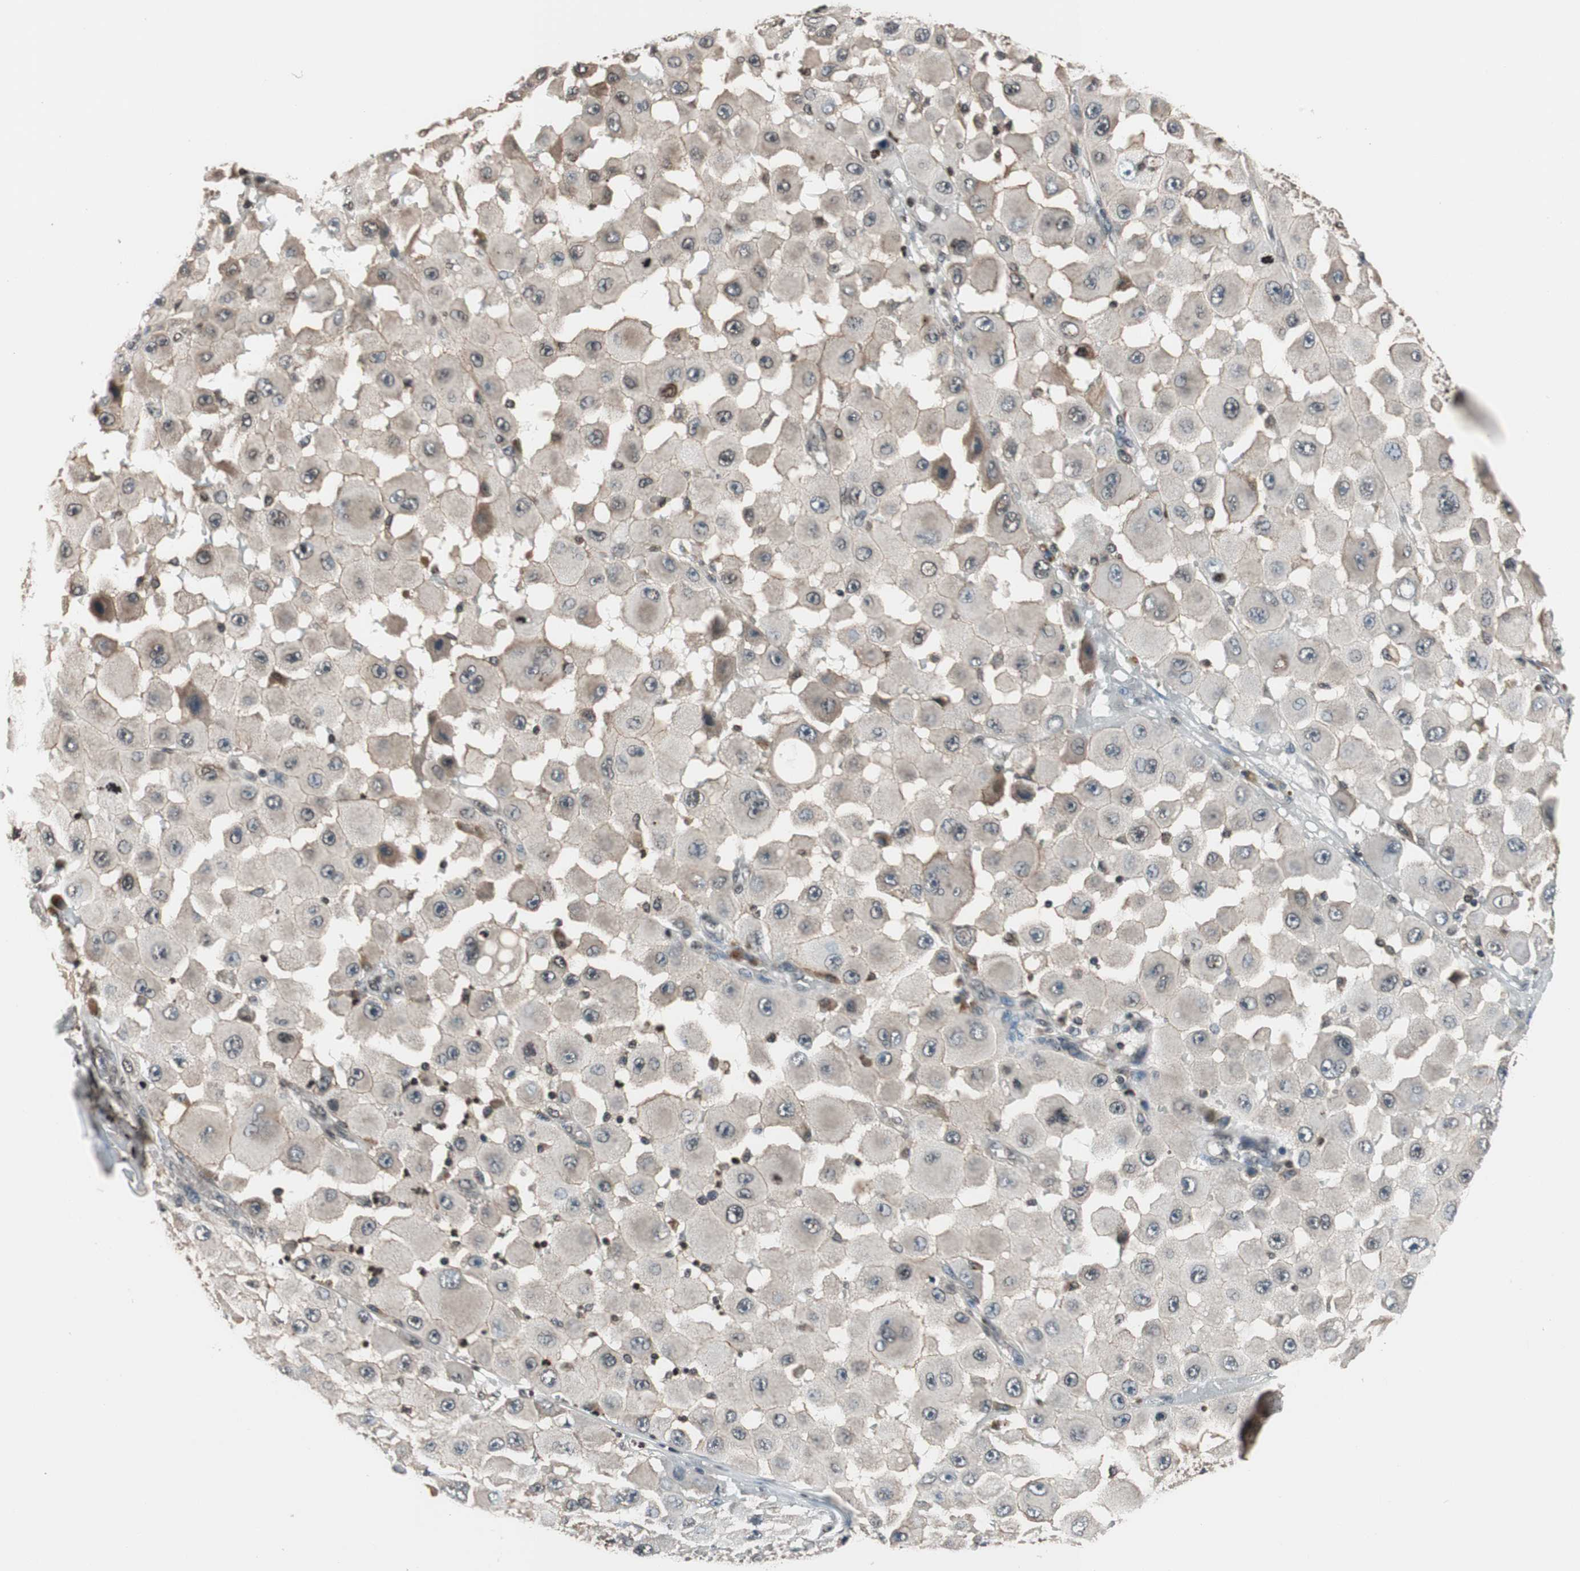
{"staining": {"intensity": "weak", "quantity": ">75%", "location": "cytoplasmic/membranous"}, "tissue": "melanoma", "cell_type": "Tumor cells", "image_type": "cancer", "snomed": [{"axis": "morphology", "description": "Malignant melanoma, NOS"}, {"axis": "topography", "description": "Skin"}], "caption": "Immunohistochemical staining of malignant melanoma exhibits low levels of weak cytoplasmic/membranous protein staining in about >75% of tumor cells.", "gene": "RFC1", "patient": {"sex": "female", "age": 81}}